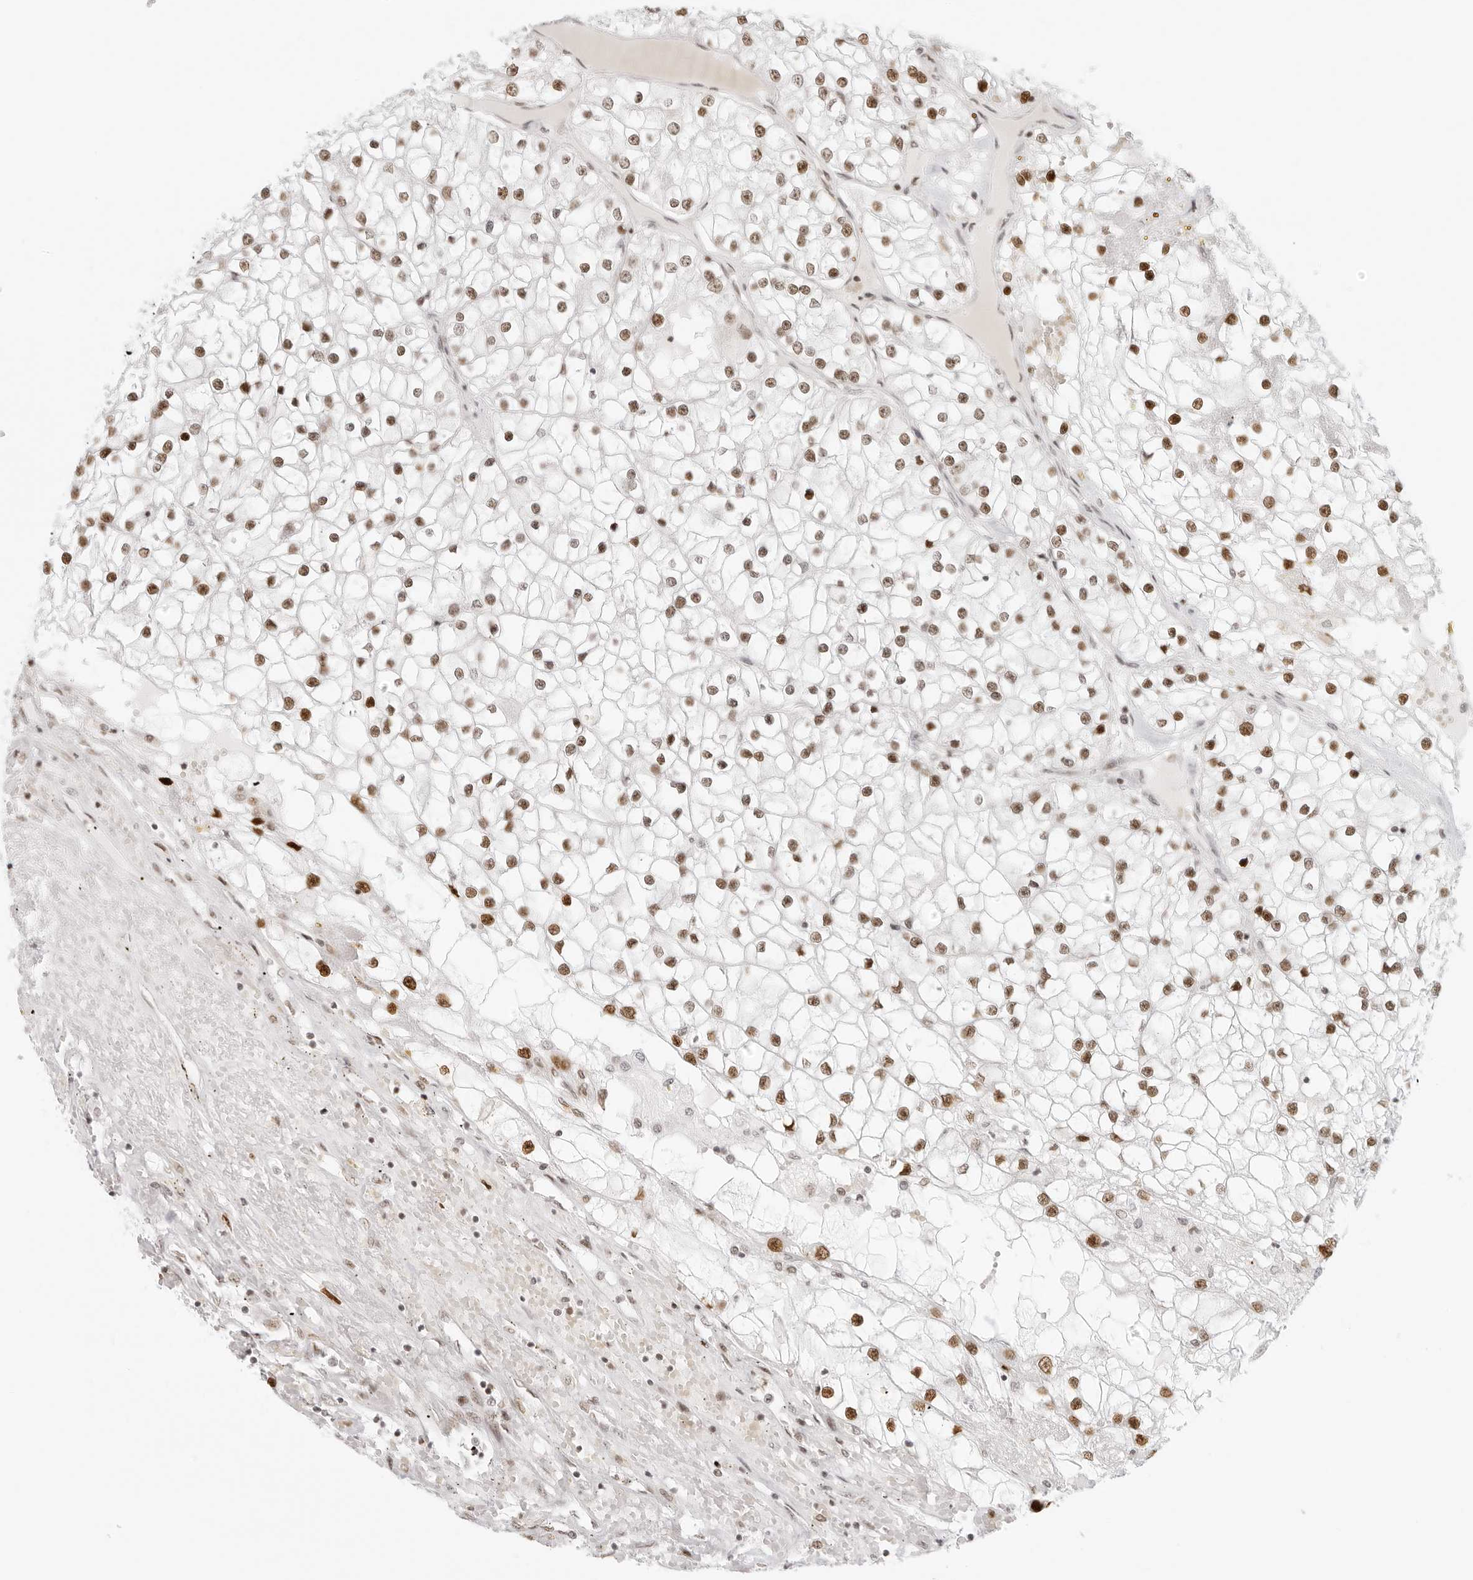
{"staining": {"intensity": "moderate", "quantity": ">75%", "location": "nuclear"}, "tissue": "renal cancer", "cell_type": "Tumor cells", "image_type": "cancer", "snomed": [{"axis": "morphology", "description": "Adenocarcinoma, NOS"}, {"axis": "topography", "description": "Kidney"}], "caption": "Protein staining reveals moderate nuclear staining in approximately >75% of tumor cells in renal cancer. Immunohistochemistry stains the protein of interest in brown and the nuclei are stained blue.", "gene": "RCC1", "patient": {"sex": "male", "age": 68}}